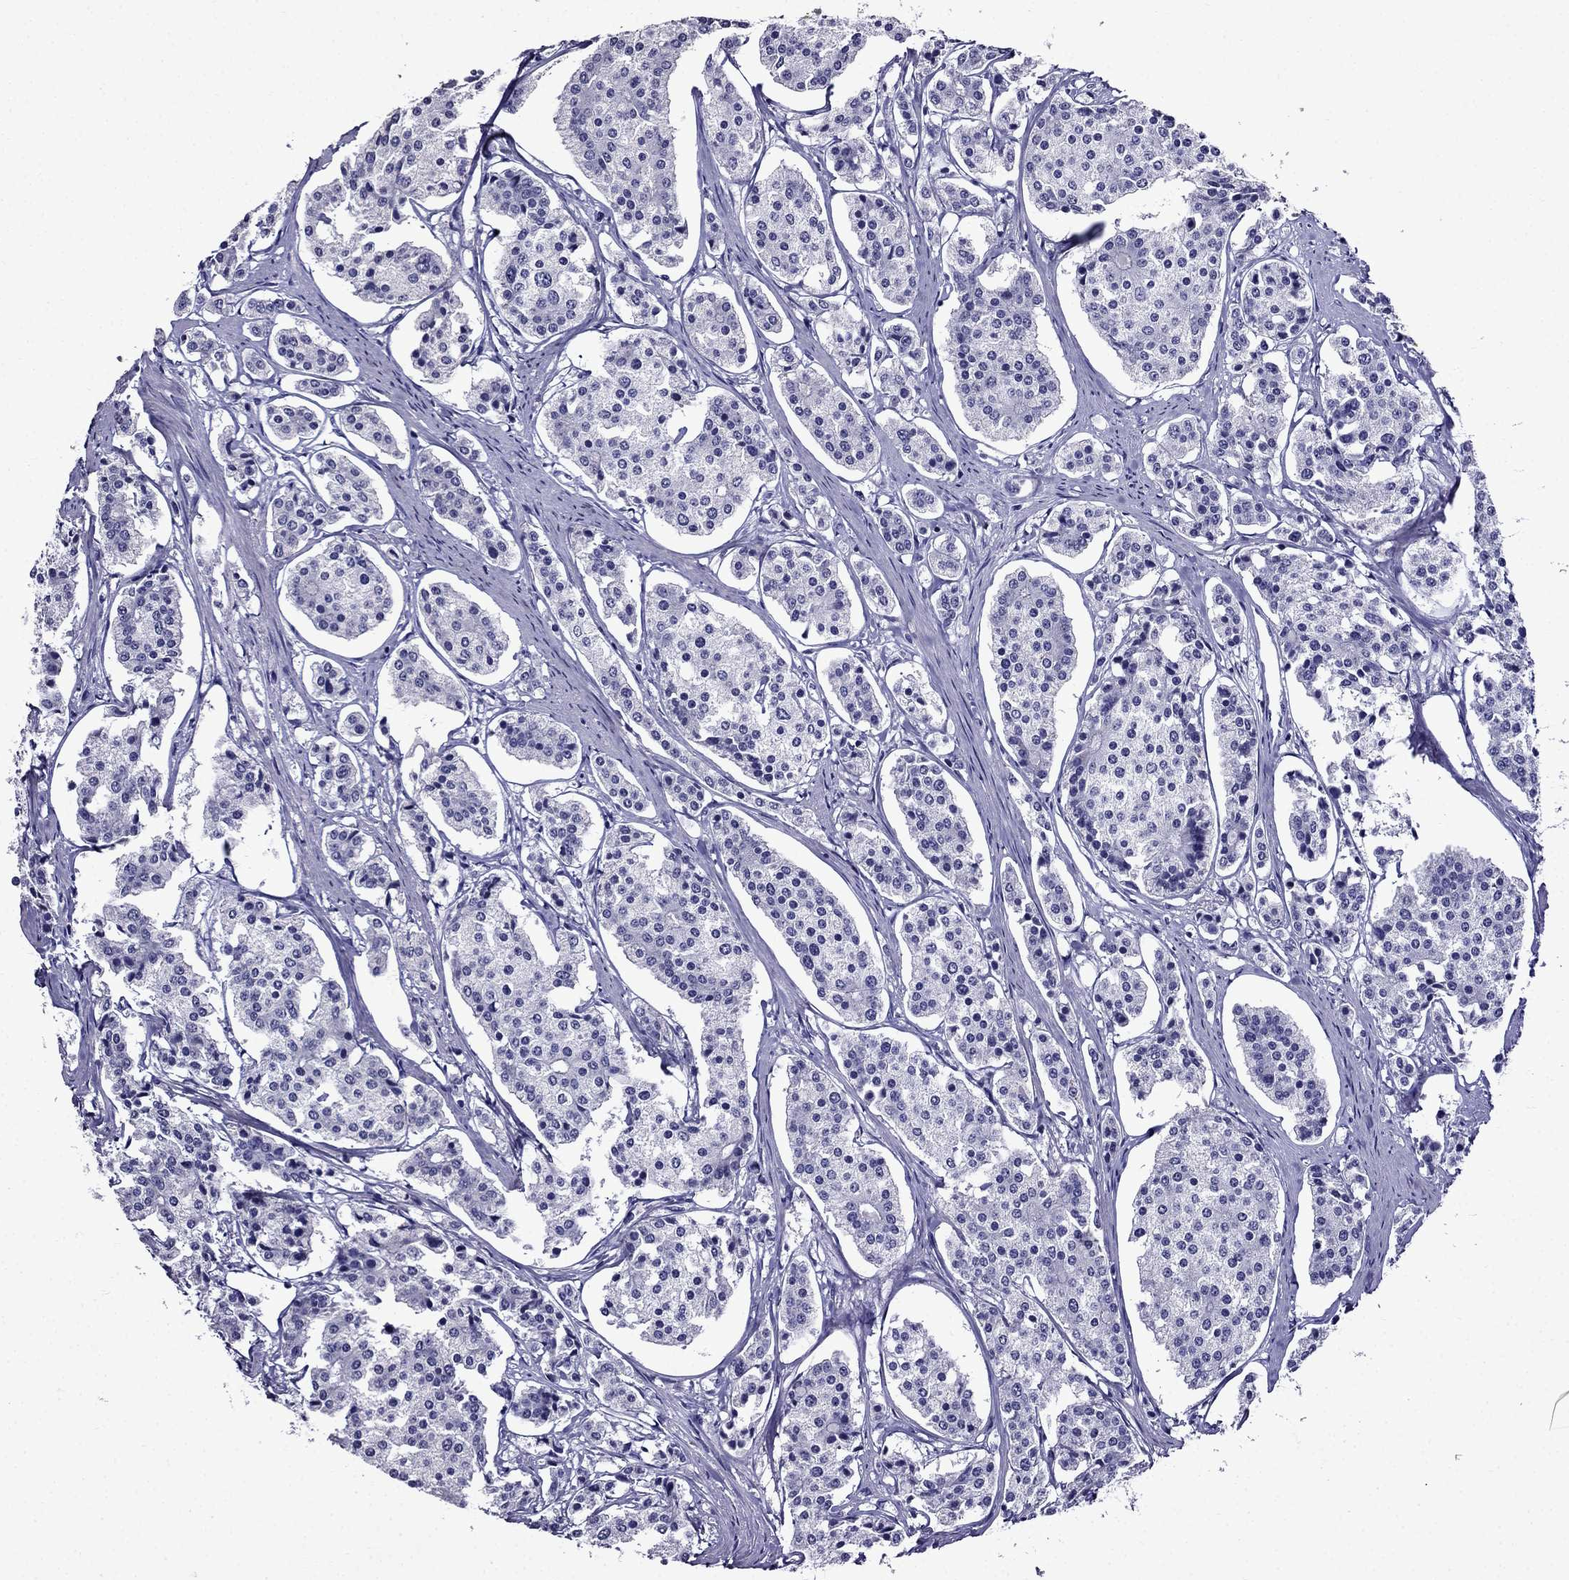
{"staining": {"intensity": "negative", "quantity": "none", "location": "none"}, "tissue": "carcinoid", "cell_type": "Tumor cells", "image_type": "cancer", "snomed": [{"axis": "morphology", "description": "Carcinoid, malignant, NOS"}, {"axis": "topography", "description": "Small intestine"}], "caption": "An image of malignant carcinoid stained for a protein demonstrates no brown staining in tumor cells.", "gene": "DNAH17", "patient": {"sex": "female", "age": 65}}